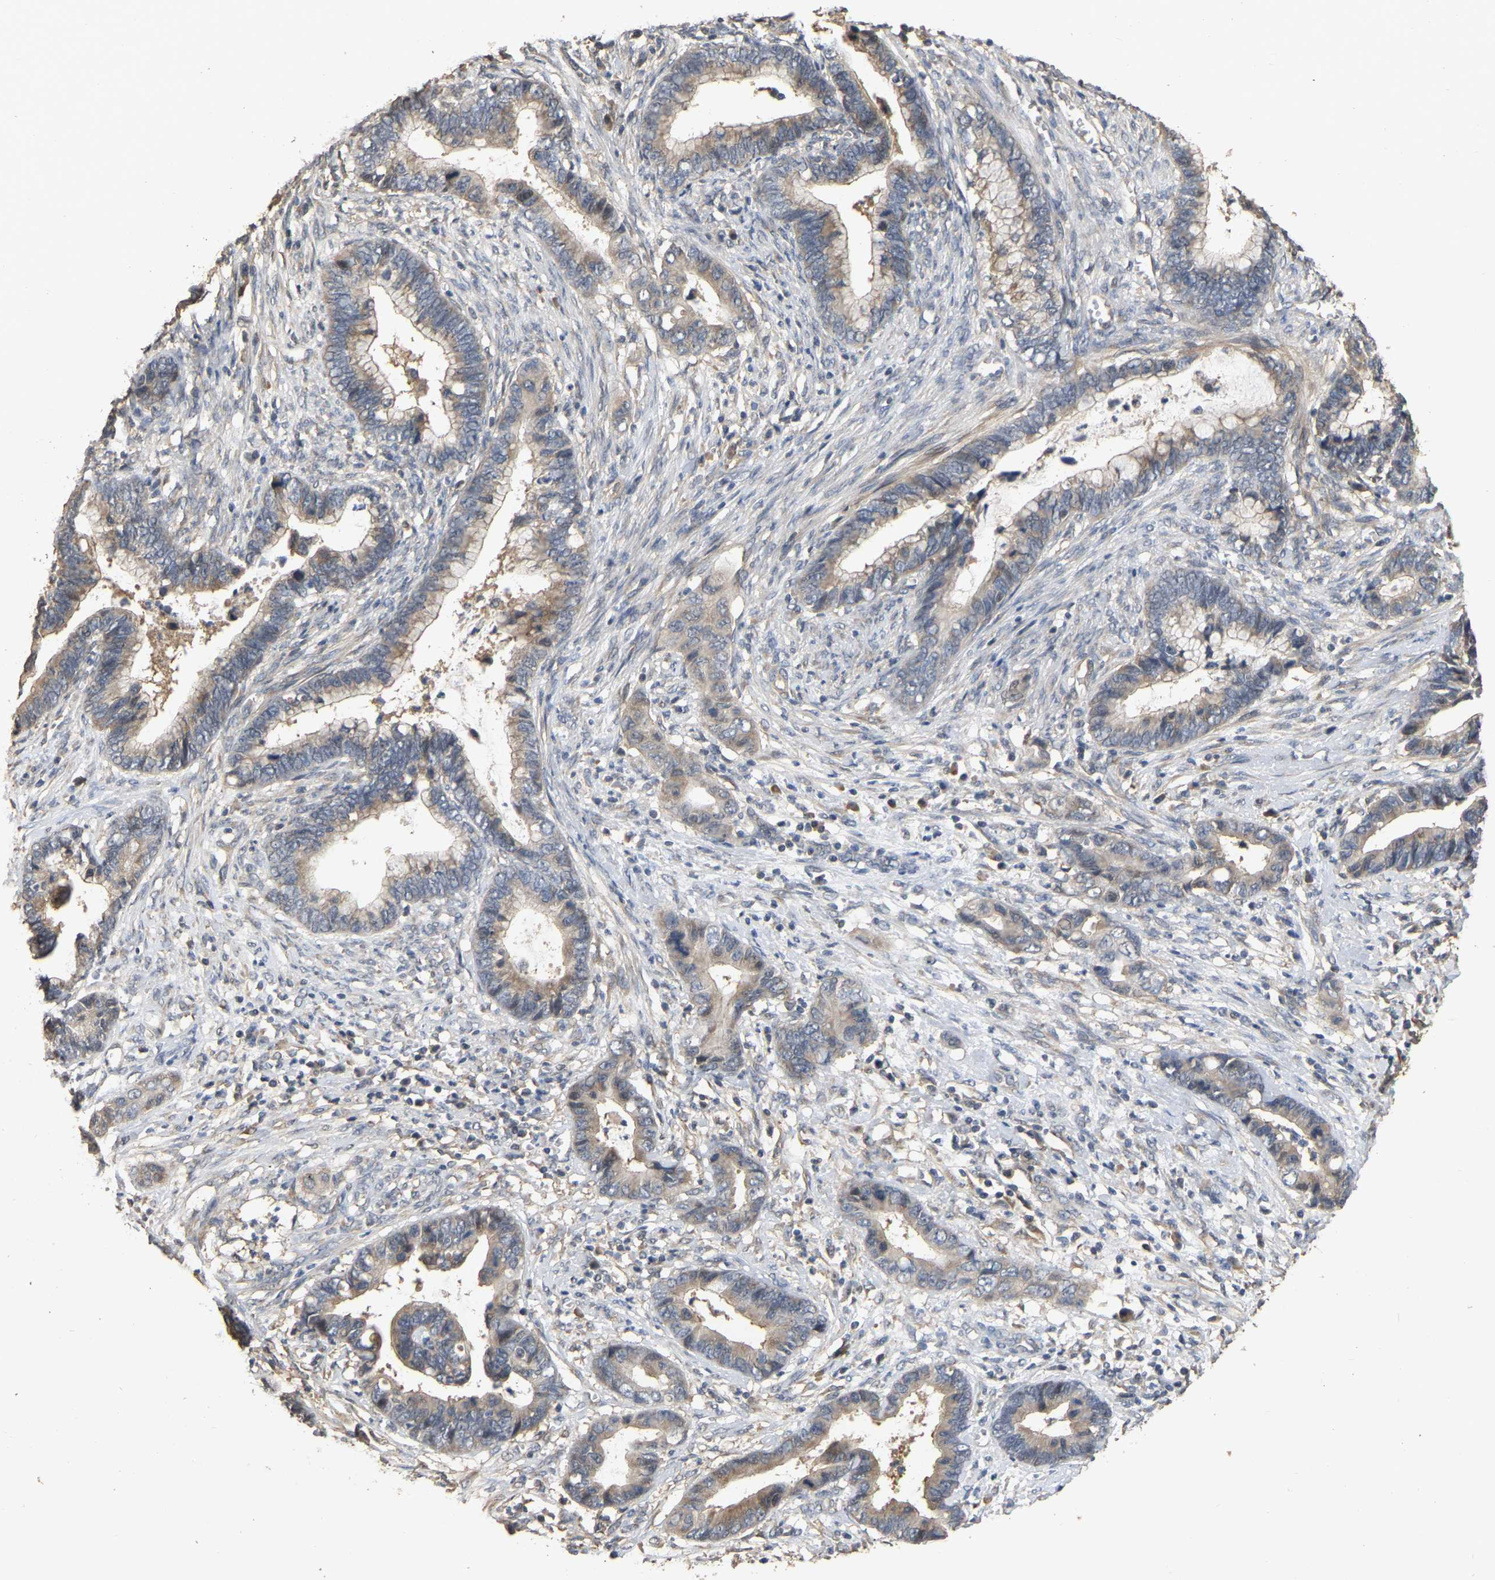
{"staining": {"intensity": "weak", "quantity": ">75%", "location": "cytoplasmic/membranous"}, "tissue": "cervical cancer", "cell_type": "Tumor cells", "image_type": "cancer", "snomed": [{"axis": "morphology", "description": "Adenocarcinoma, NOS"}, {"axis": "topography", "description": "Cervix"}], "caption": "Immunohistochemical staining of human adenocarcinoma (cervical) exhibits weak cytoplasmic/membranous protein expression in about >75% of tumor cells. (brown staining indicates protein expression, while blue staining denotes nuclei).", "gene": "NCS1", "patient": {"sex": "female", "age": 44}}